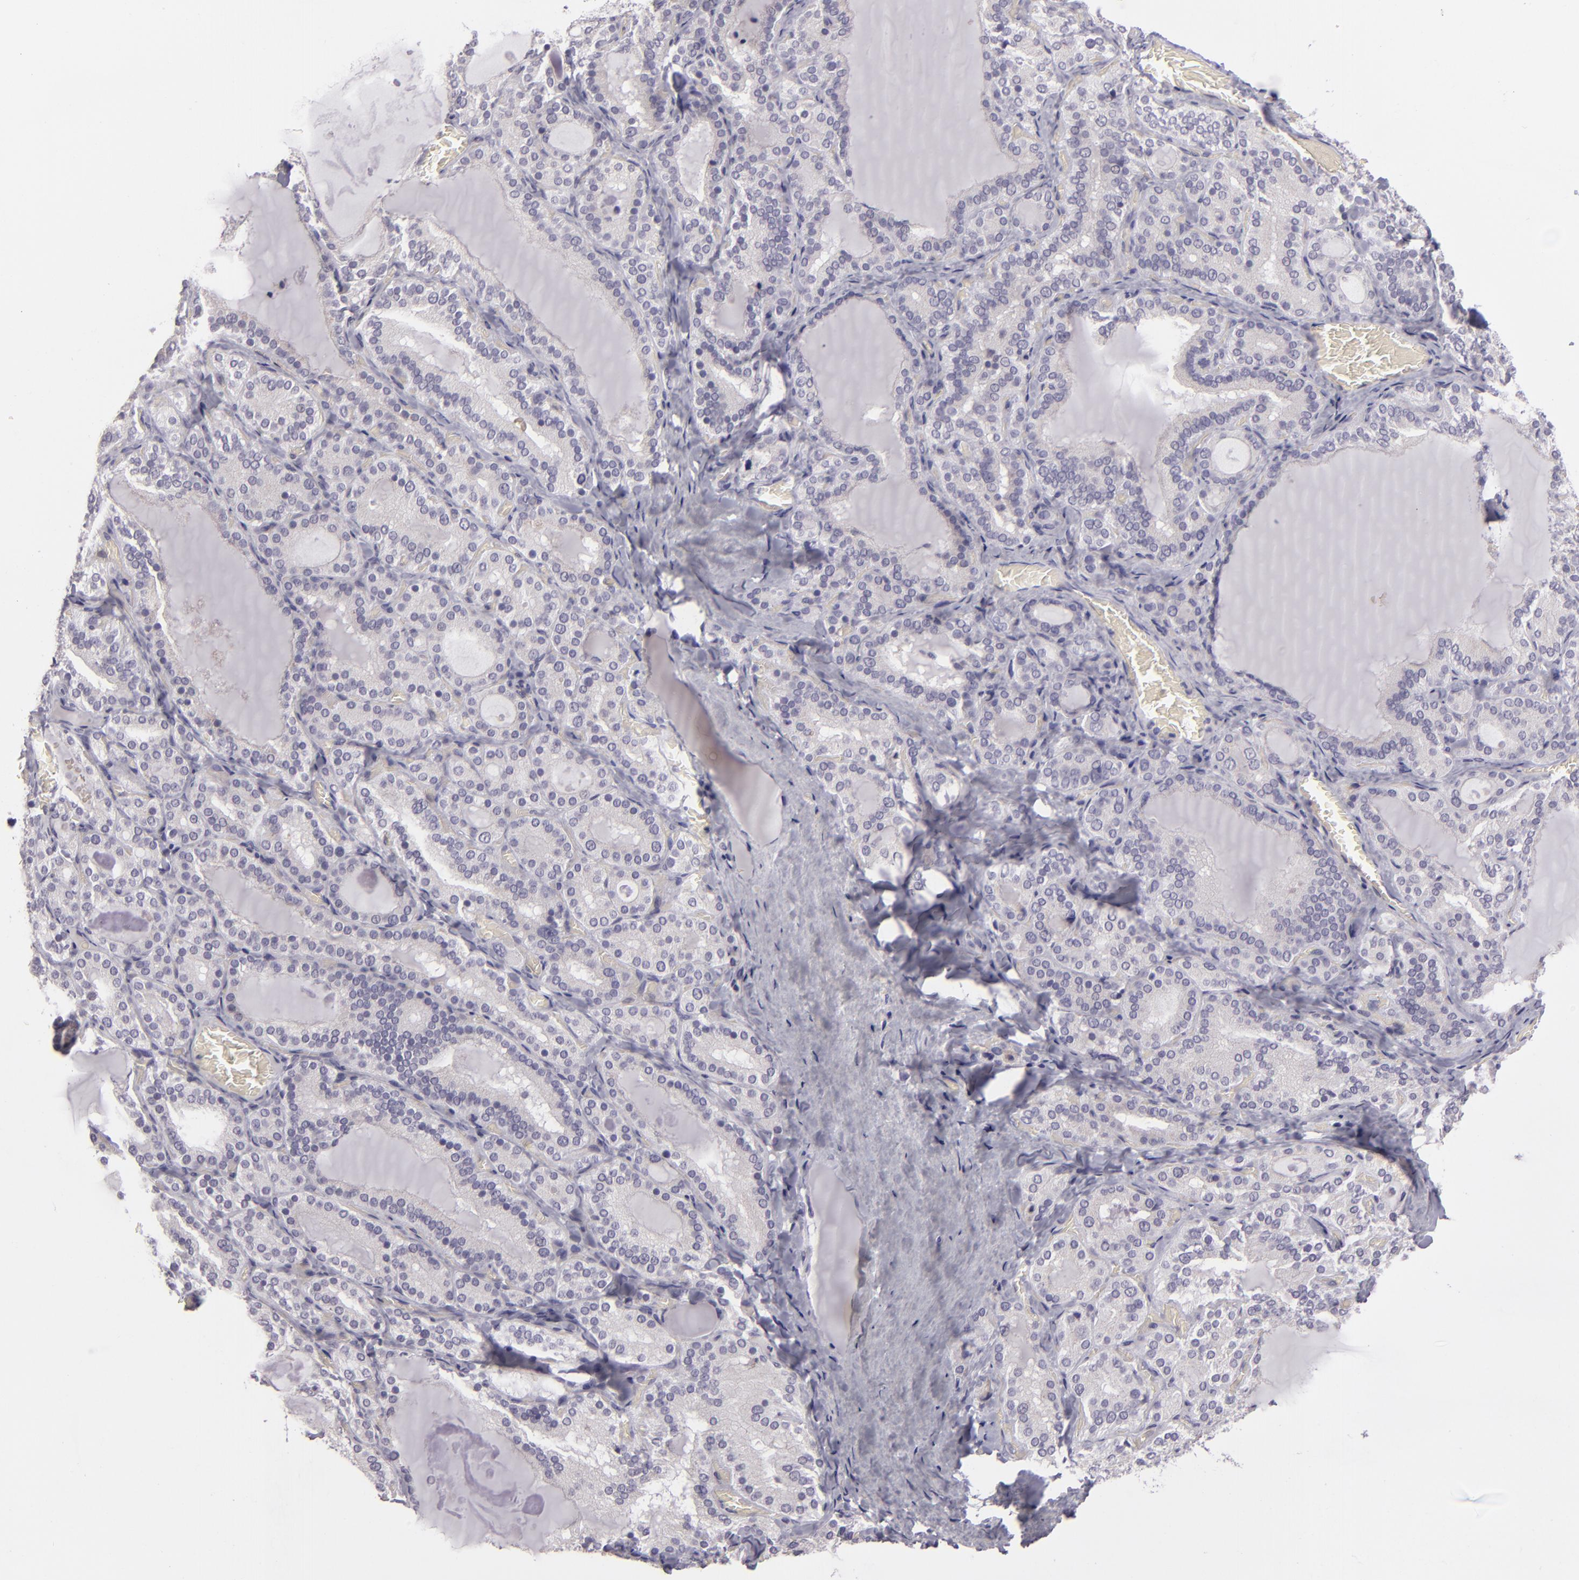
{"staining": {"intensity": "weak", "quantity": "<25%", "location": "cytoplasmic/membranous"}, "tissue": "thyroid gland", "cell_type": "Glandular cells", "image_type": "normal", "snomed": [{"axis": "morphology", "description": "Normal tissue, NOS"}, {"axis": "topography", "description": "Thyroid gland"}], "caption": "This micrograph is of normal thyroid gland stained with IHC to label a protein in brown with the nuclei are counter-stained blue. There is no positivity in glandular cells.", "gene": "EGFL6", "patient": {"sex": "female", "age": 33}}